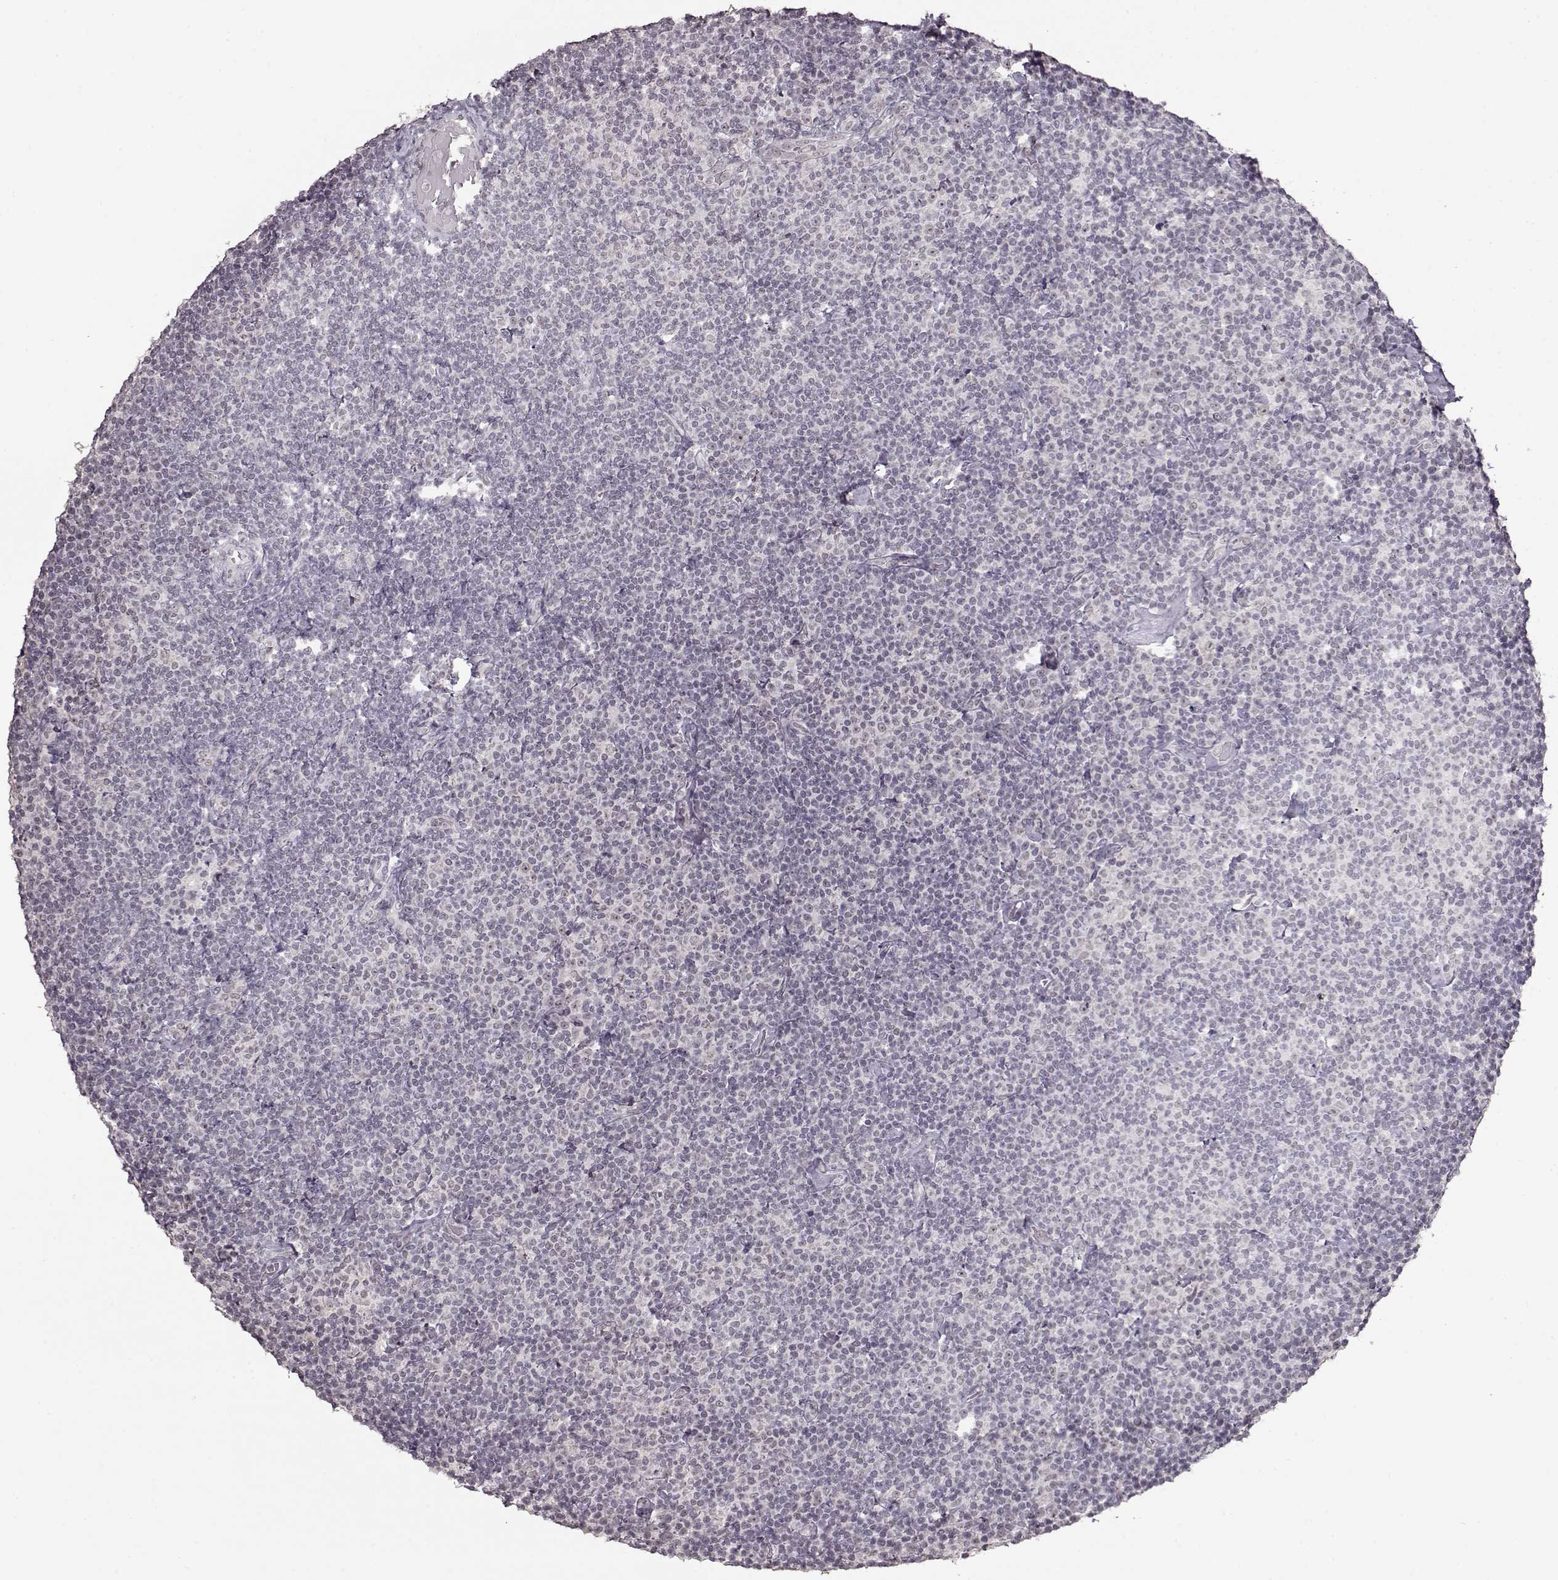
{"staining": {"intensity": "negative", "quantity": "none", "location": "none"}, "tissue": "lymphoma", "cell_type": "Tumor cells", "image_type": "cancer", "snomed": [{"axis": "morphology", "description": "Malignant lymphoma, non-Hodgkin's type, Low grade"}, {"axis": "topography", "description": "Lymph node"}], "caption": "Immunohistochemistry histopathology image of neoplastic tissue: malignant lymphoma, non-Hodgkin's type (low-grade) stained with DAB (3,3'-diaminobenzidine) demonstrates no significant protein positivity in tumor cells. (DAB (3,3'-diaminobenzidine) IHC, high magnification).", "gene": "PCP4", "patient": {"sex": "male", "age": 81}}